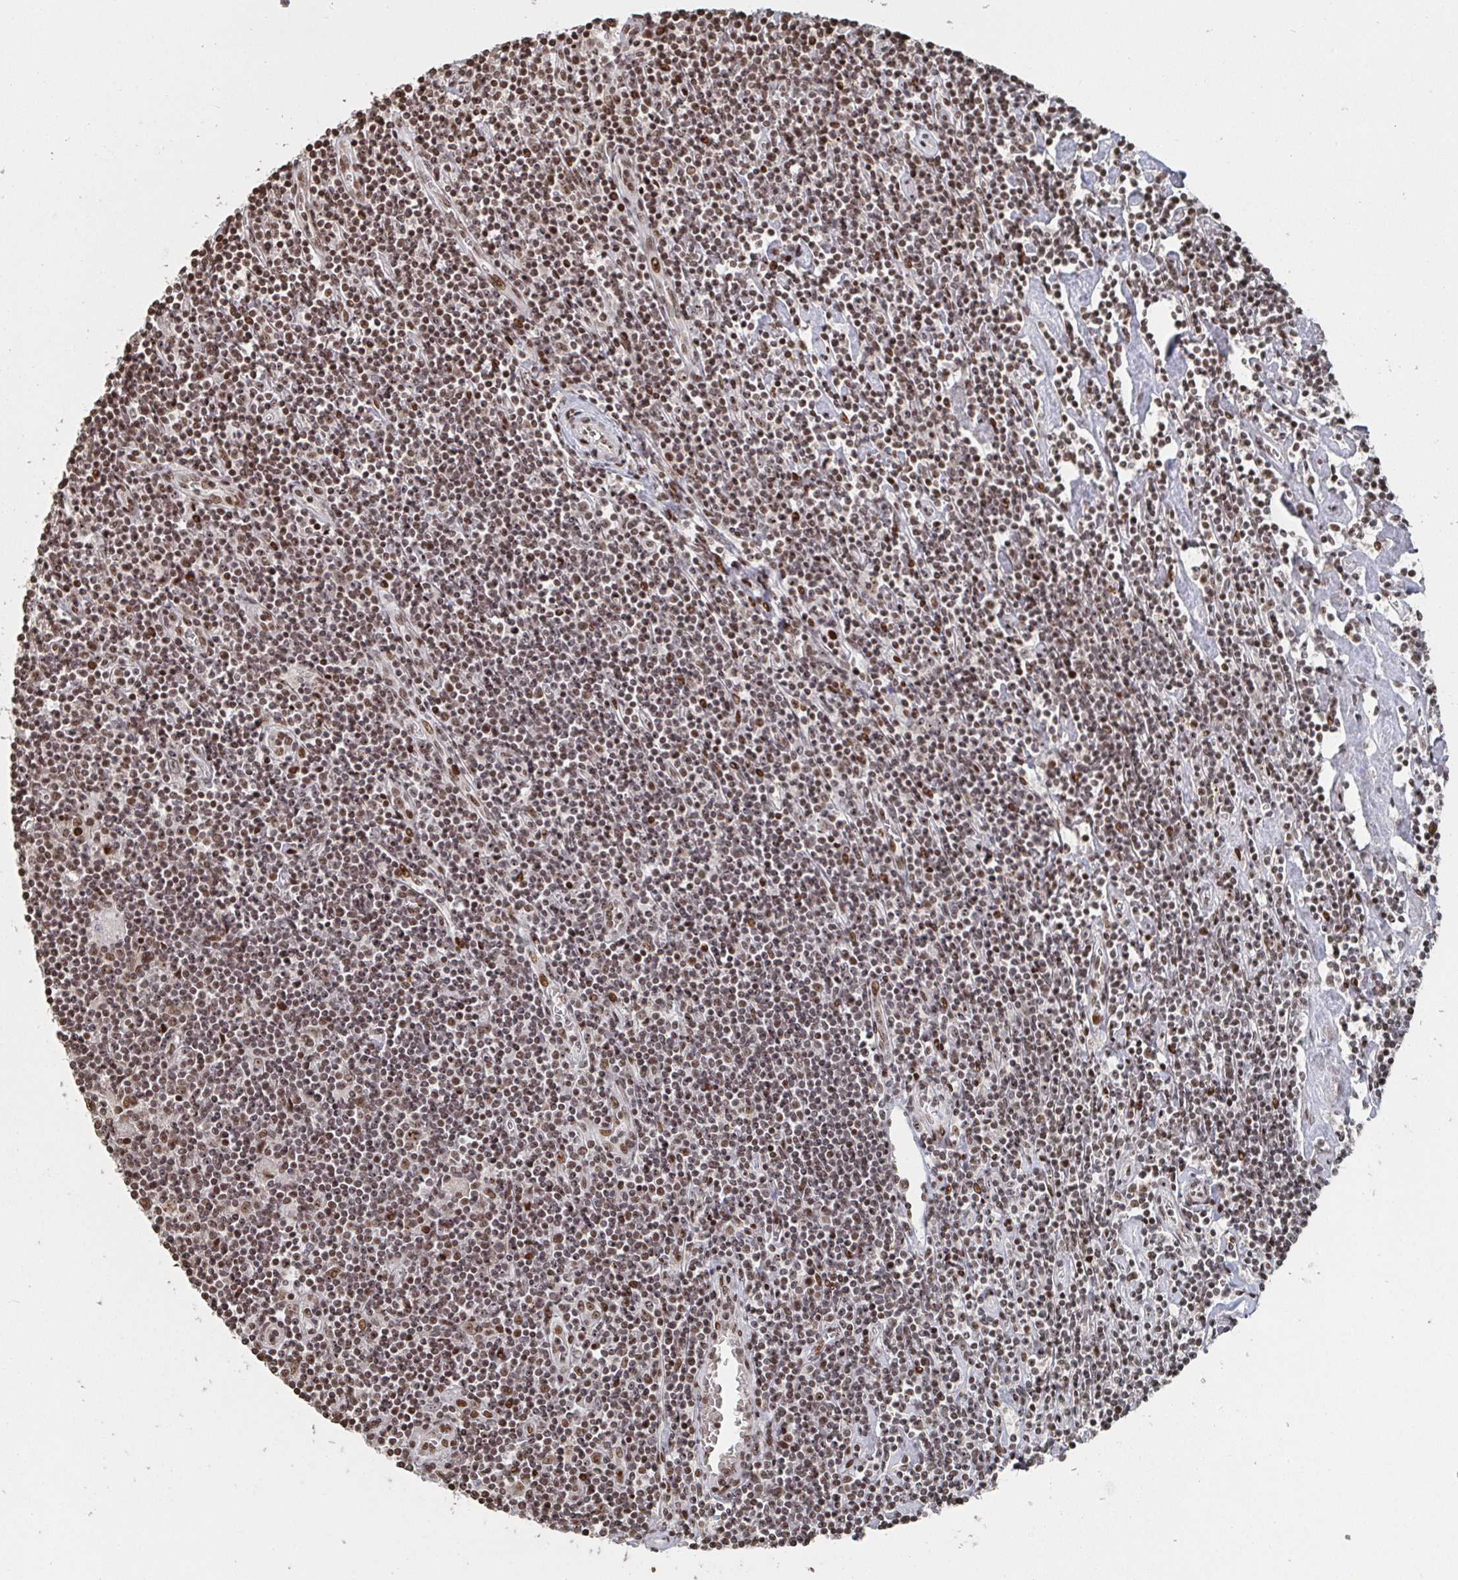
{"staining": {"intensity": "moderate", "quantity": ">75%", "location": "nuclear"}, "tissue": "lymphoma", "cell_type": "Tumor cells", "image_type": "cancer", "snomed": [{"axis": "morphology", "description": "Hodgkin's disease, NOS"}, {"axis": "topography", "description": "Lymph node"}], "caption": "About >75% of tumor cells in human Hodgkin's disease display moderate nuclear protein expression as visualized by brown immunohistochemical staining.", "gene": "ZDHHC12", "patient": {"sex": "male", "age": 40}}